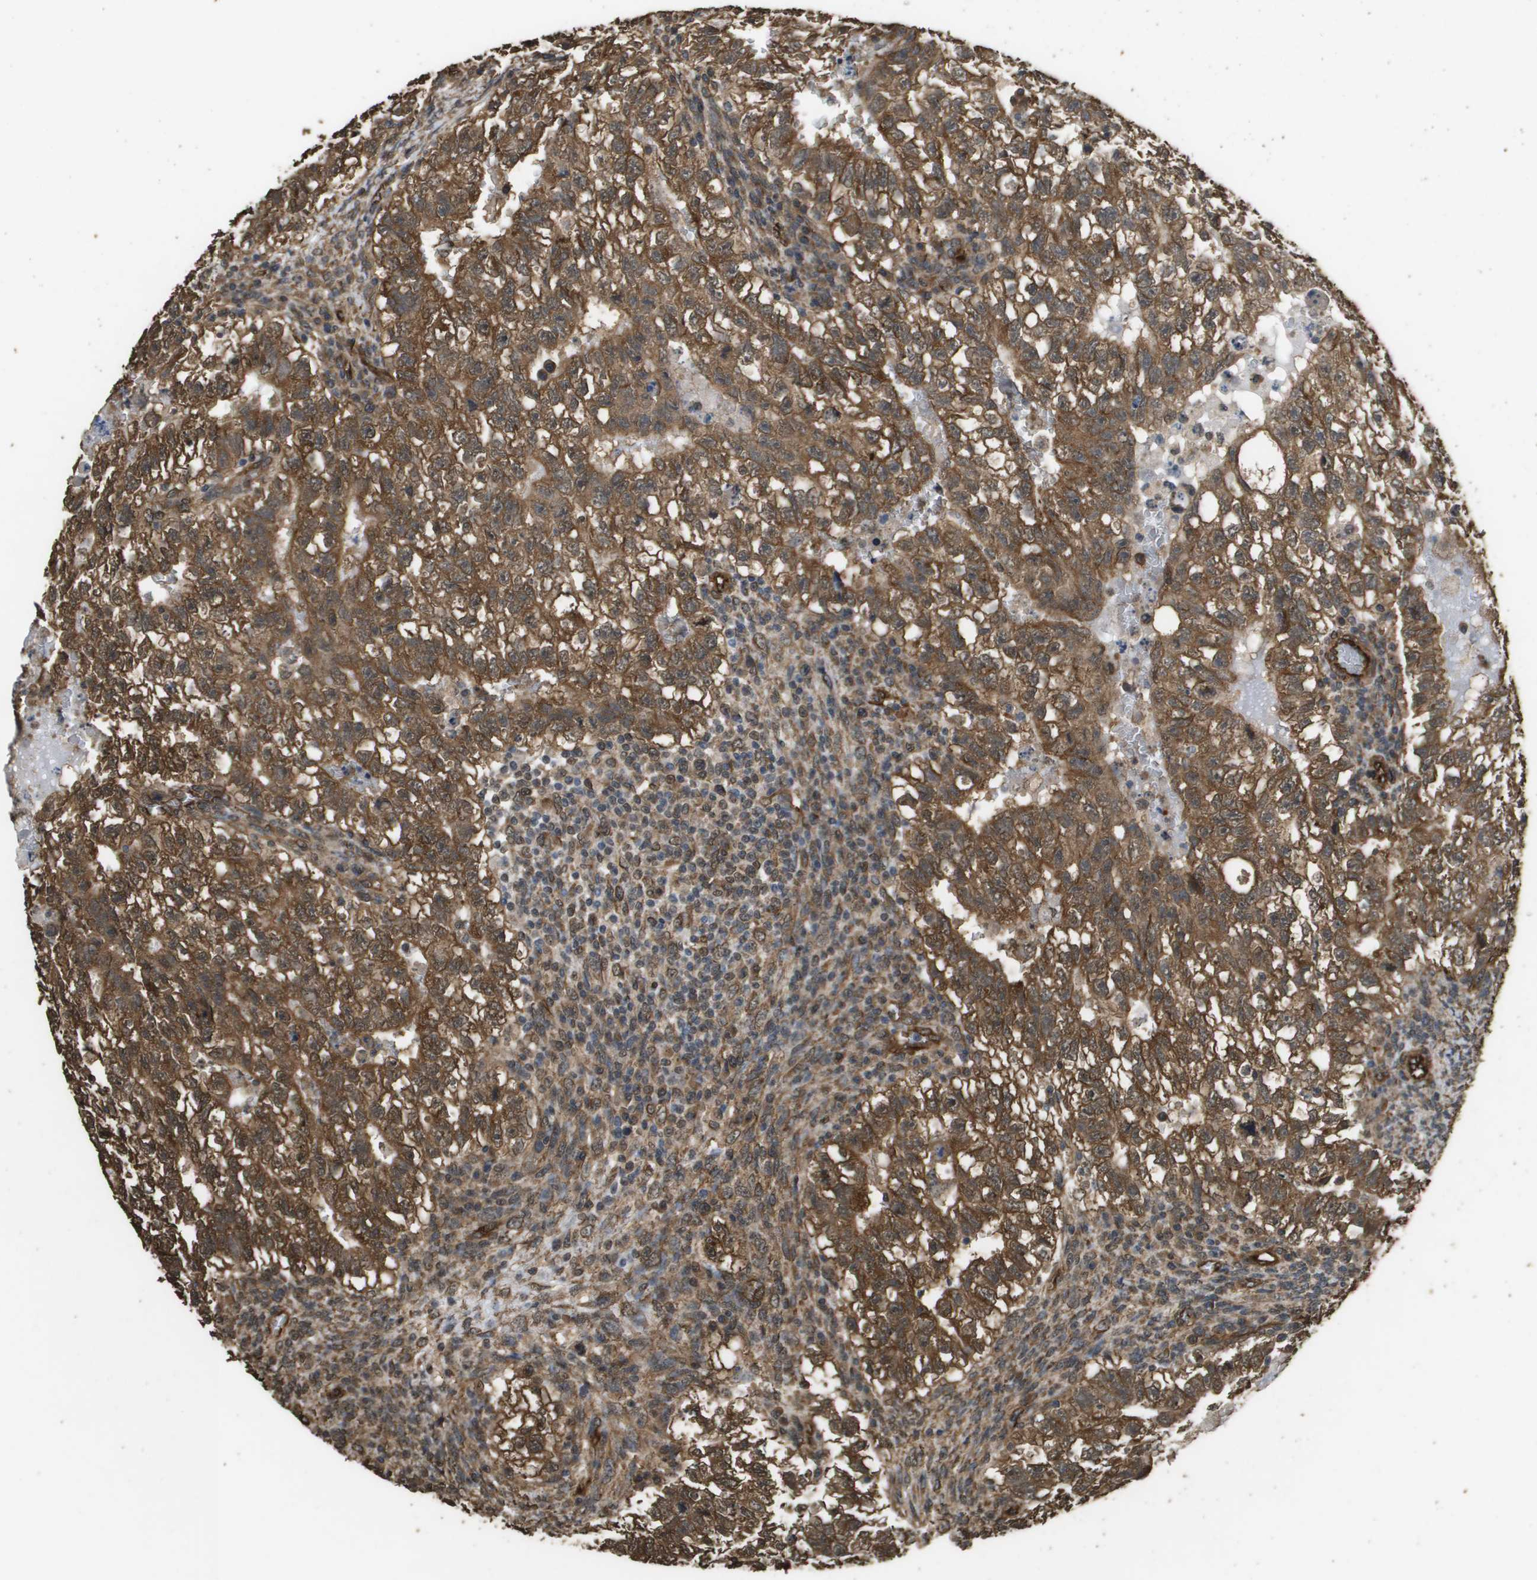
{"staining": {"intensity": "strong", "quantity": ">75%", "location": "cytoplasmic/membranous"}, "tissue": "testis cancer", "cell_type": "Tumor cells", "image_type": "cancer", "snomed": [{"axis": "morphology", "description": "Seminoma, NOS"}, {"axis": "morphology", "description": "Carcinoma, Embryonal, NOS"}, {"axis": "topography", "description": "Testis"}], "caption": "Protein staining of testis cancer tissue demonstrates strong cytoplasmic/membranous expression in approximately >75% of tumor cells.", "gene": "AAMP", "patient": {"sex": "male", "age": 38}}